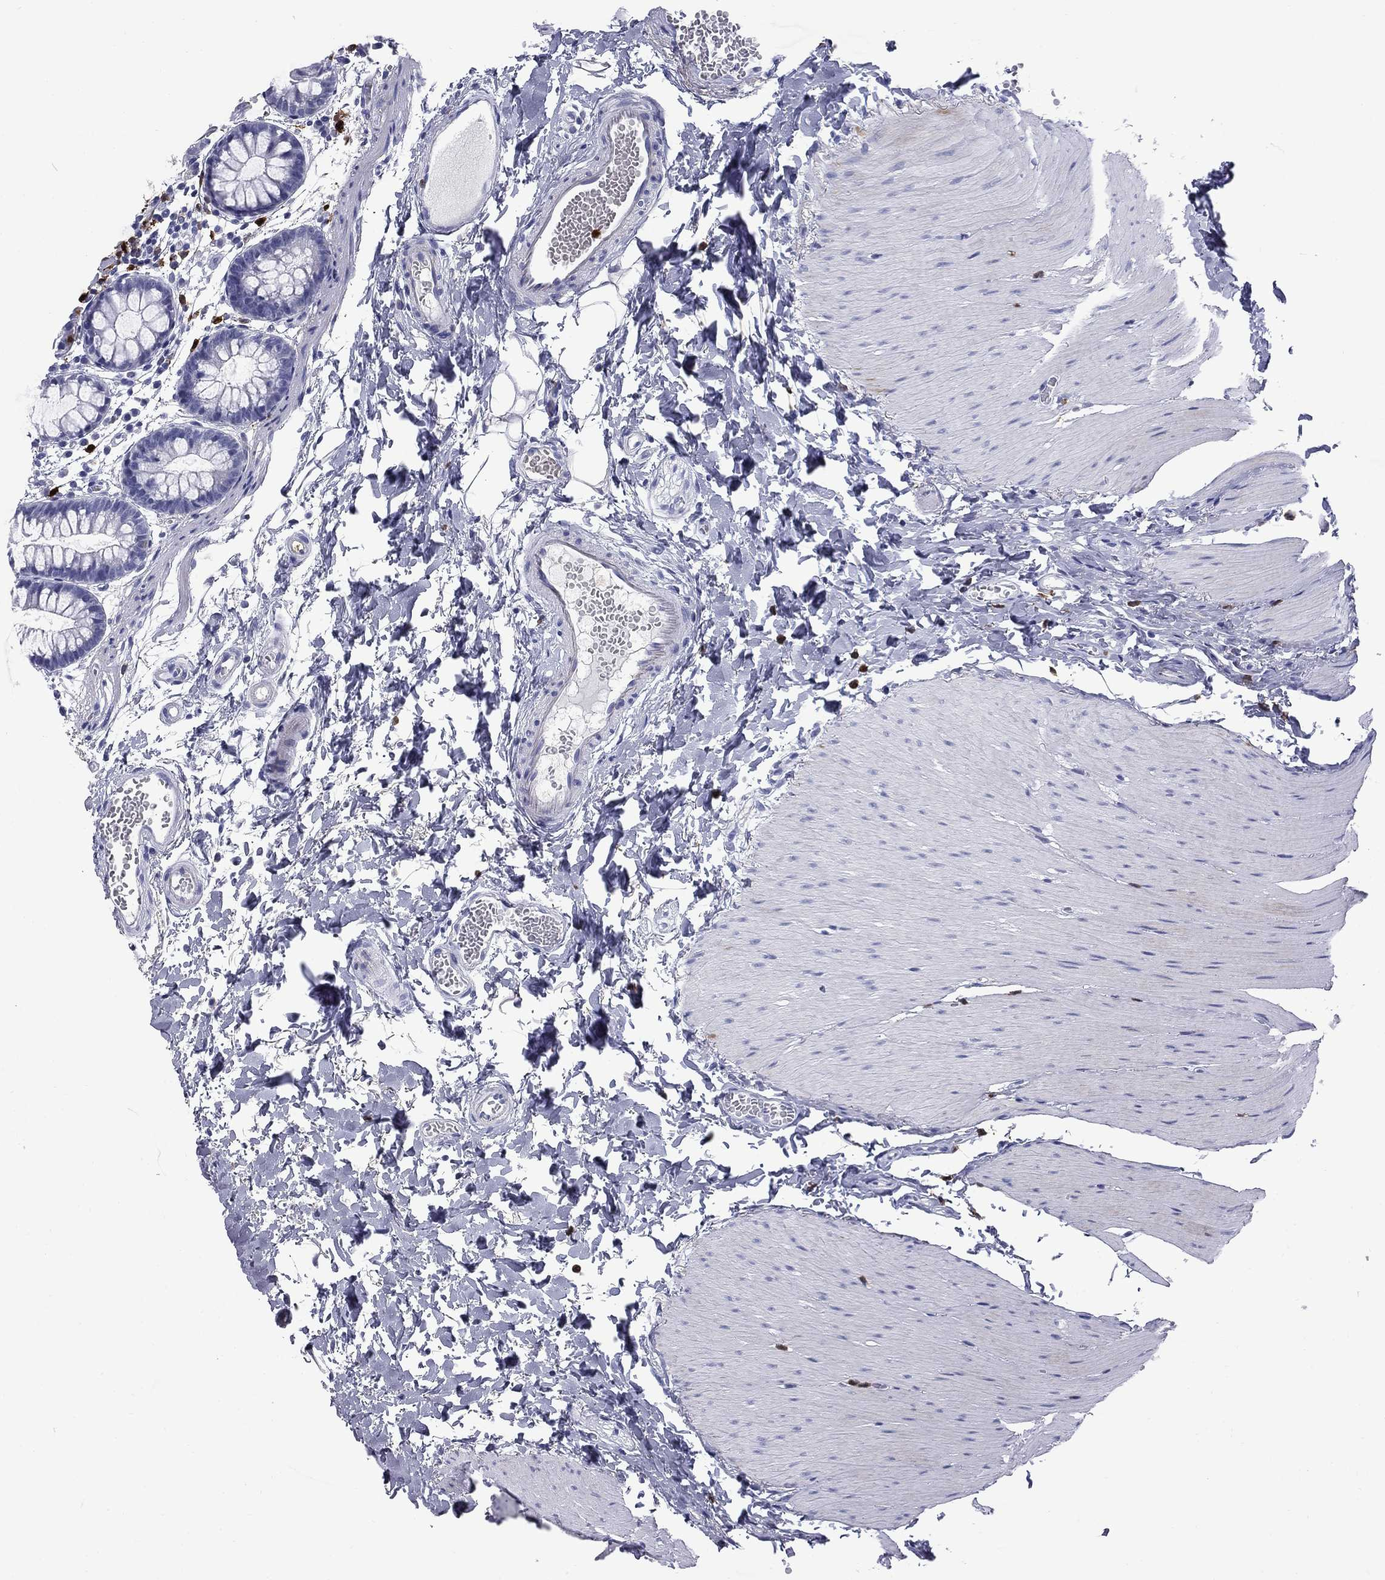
{"staining": {"intensity": "negative", "quantity": "none", "location": "none"}, "tissue": "rectum", "cell_type": "Glandular cells", "image_type": "normal", "snomed": [{"axis": "morphology", "description": "Normal tissue, NOS"}, {"axis": "topography", "description": "Rectum"}], "caption": "Glandular cells show no significant expression in unremarkable rectum. Brightfield microscopy of IHC stained with DAB (3,3'-diaminobenzidine) (brown) and hematoxylin (blue), captured at high magnification.", "gene": "TRIM29", "patient": {"sex": "male", "age": 57}}